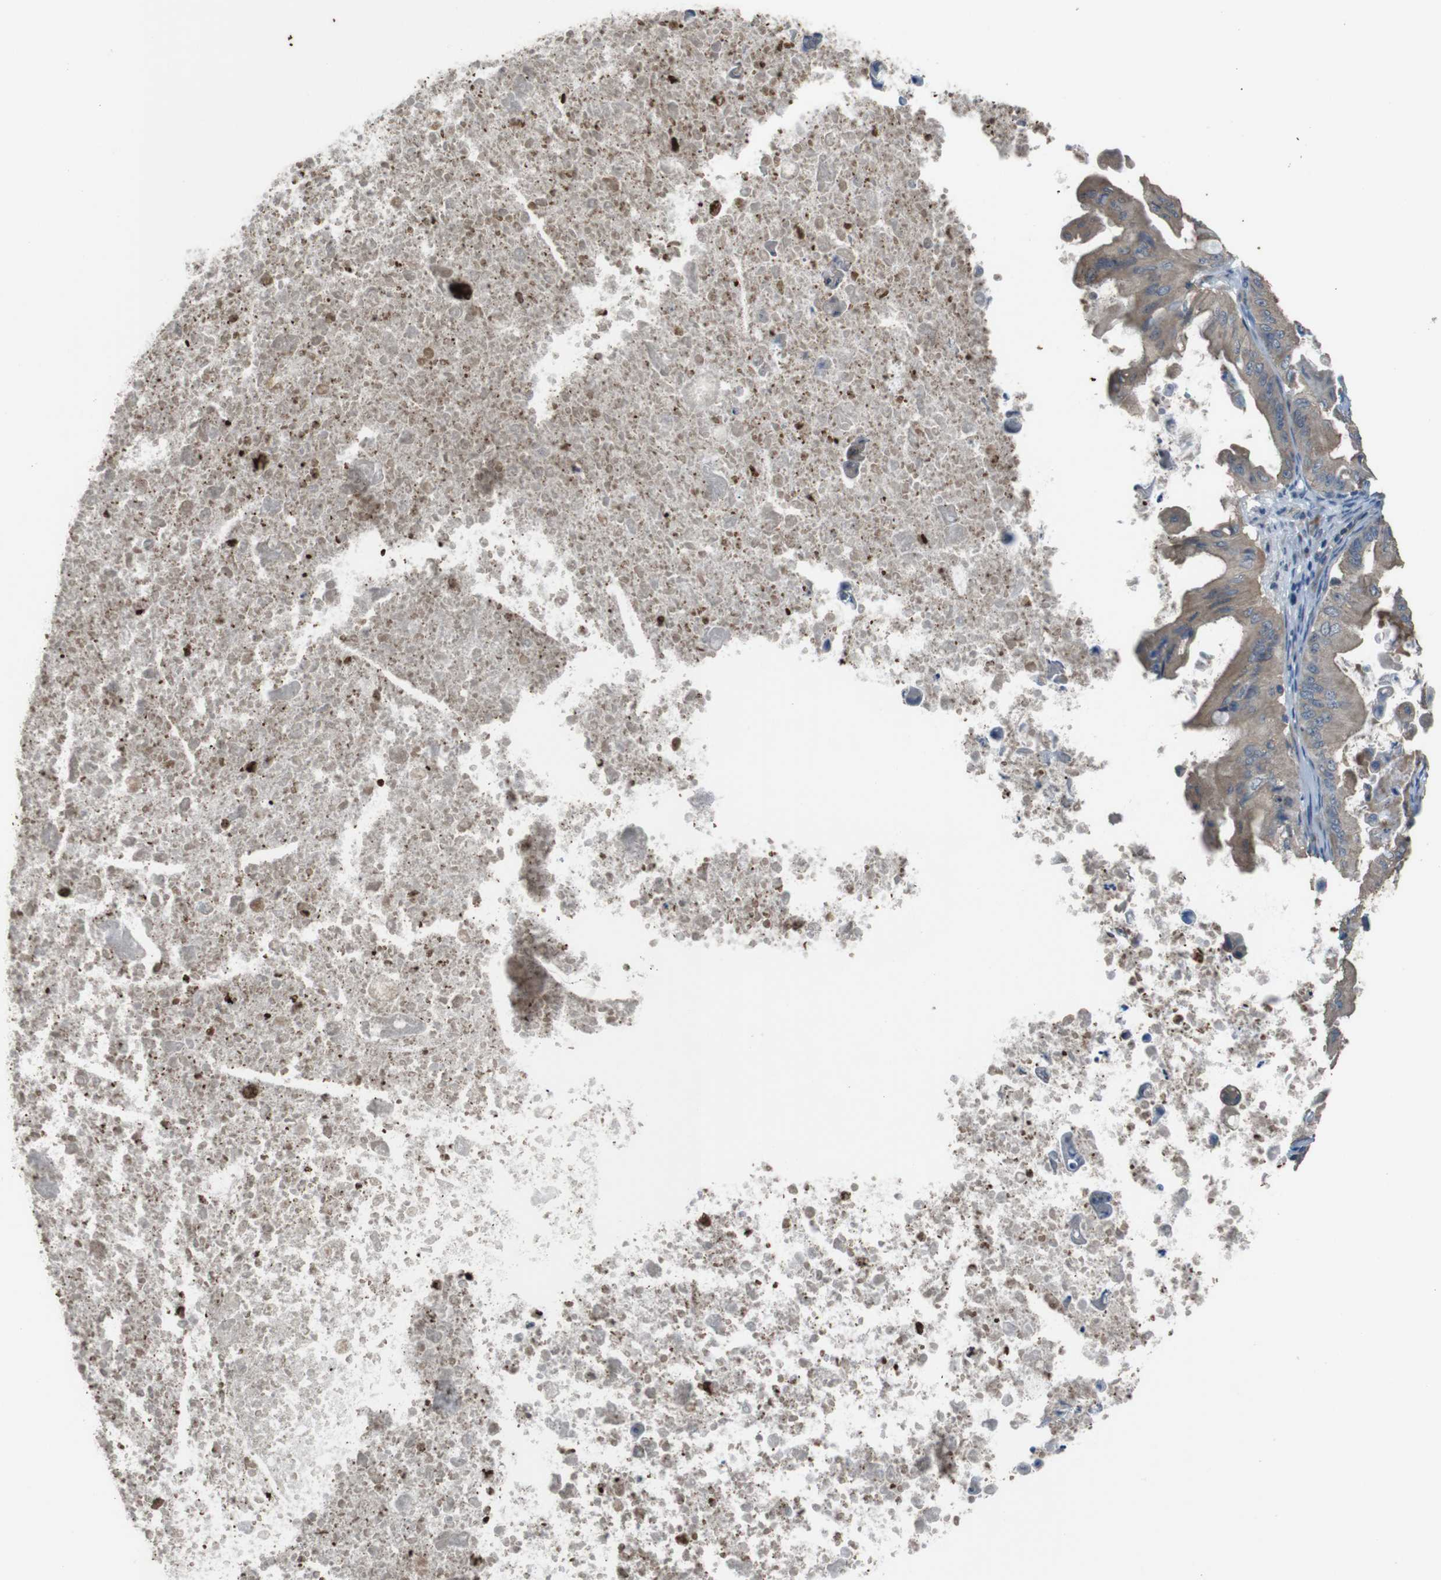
{"staining": {"intensity": "moderate", "quantity": ">75%", "location": "cytoplasmic/membranous"}, "tissue": "ovarian cancer", "cell_type": "Tumor cells", "image_type": "cancer", "snomed": [{"axis": "morphology", "description": "Cystadenocarcinoma, mucinous, NOS"}, {"axis": "topography", "description": "Ovary"}], "caption": "Moderate cytoplasmic/membranous protein expression is present in about >75% of tumor cells in ovarian cancer.", "gene": "FUT2", "patient": {"sex": "female", "age": 37}}